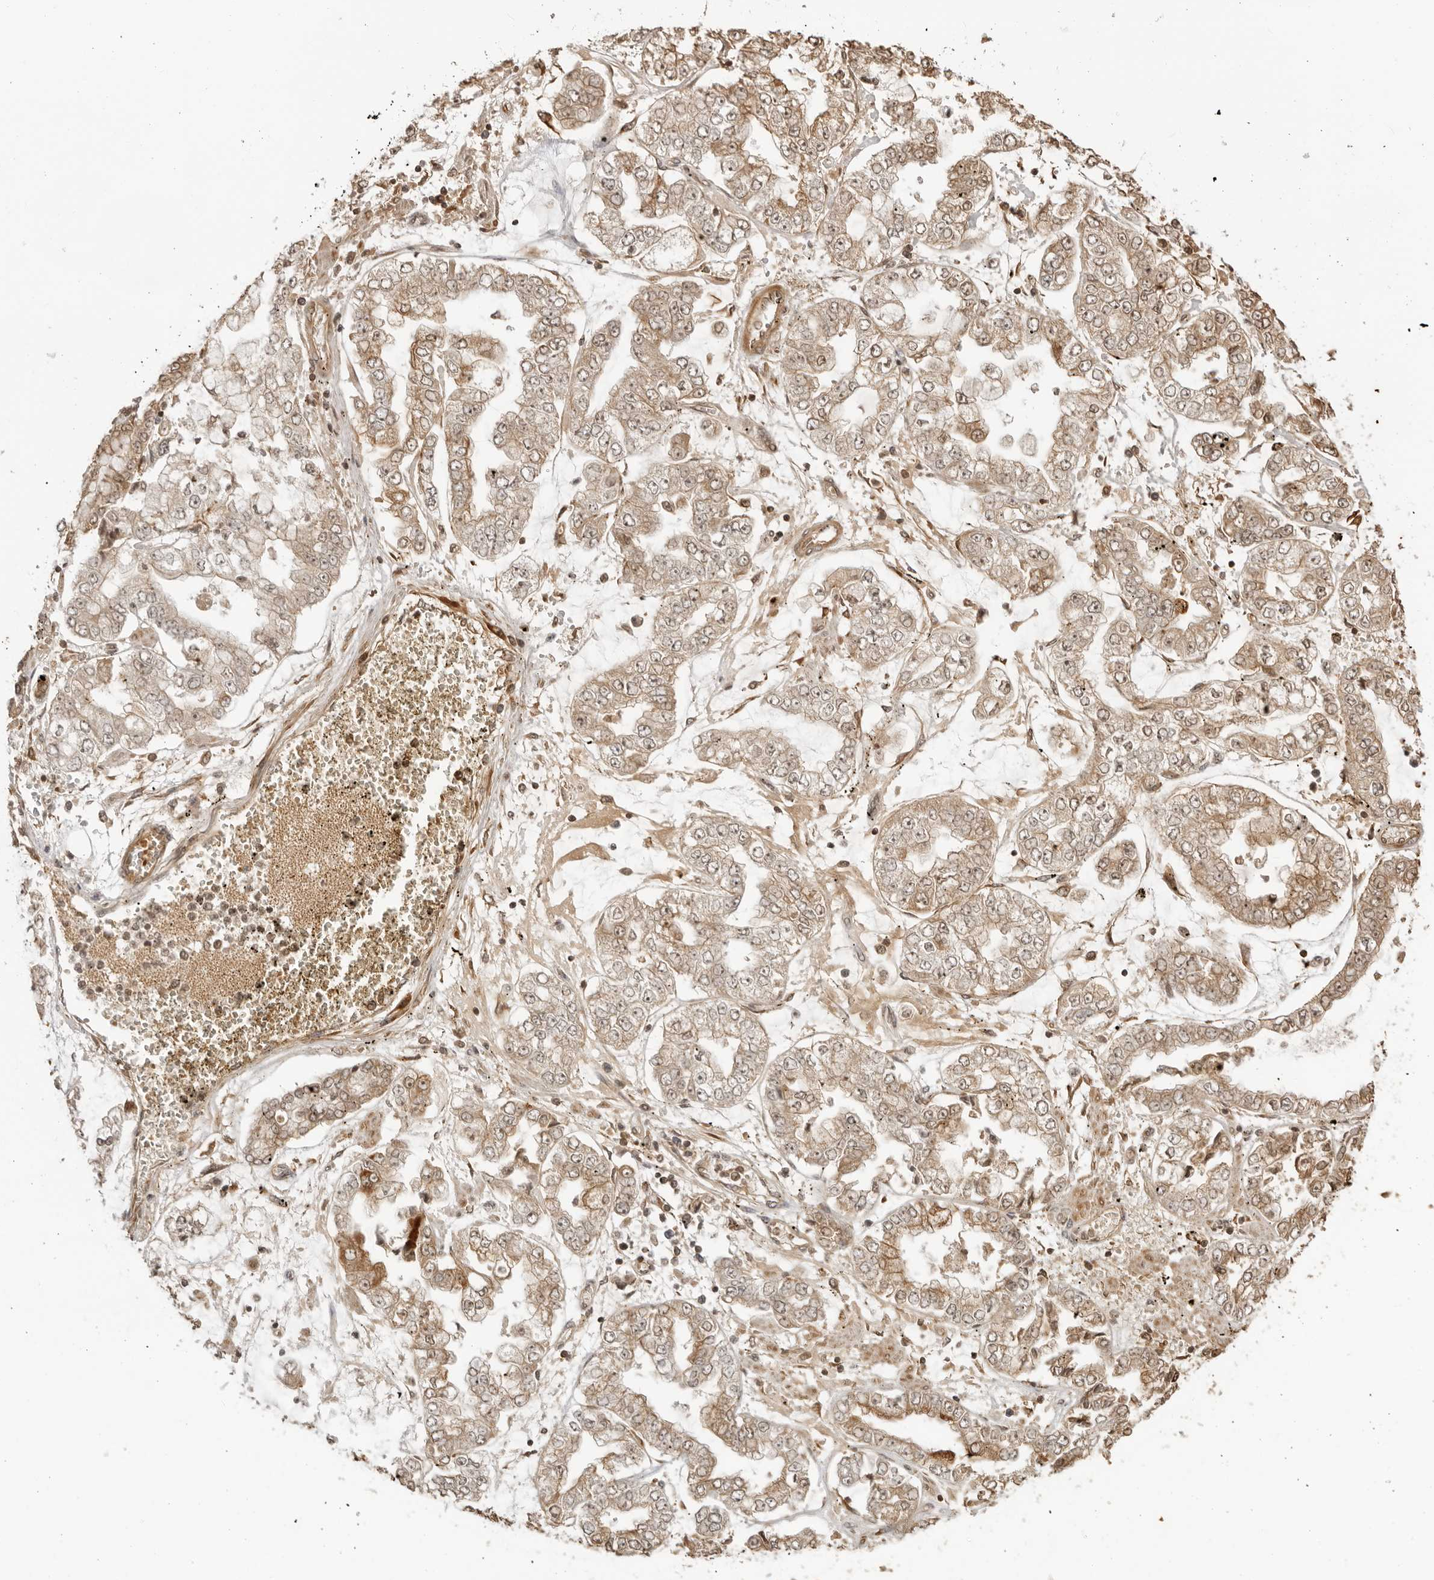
{"staining": {"intensity": "moderate", "quantity": ">75%", "location": "cytoplasmic/membranous,nuclear"}, "tissue": "stomach cancer", "cell_type": "Tumor cells", "image_type": "cancer", "snomed": [{"axis": "morphology", "description": "Adenocarcinoma, NOS"}, {"axis": "topography", "description": "Stomach"}], "caption": "The photomicrograph exhibits staining of stomach cancer (adenocarcinoma), revealing moderate cytoplasmic/membranous and nuclear protein expression (brown color) within tumor cells. (brown staining indicates protein expression, while blue staining denotes nuclei).", "gene": "IKBKE", "patient": {"sex": "male", "age": 76}}